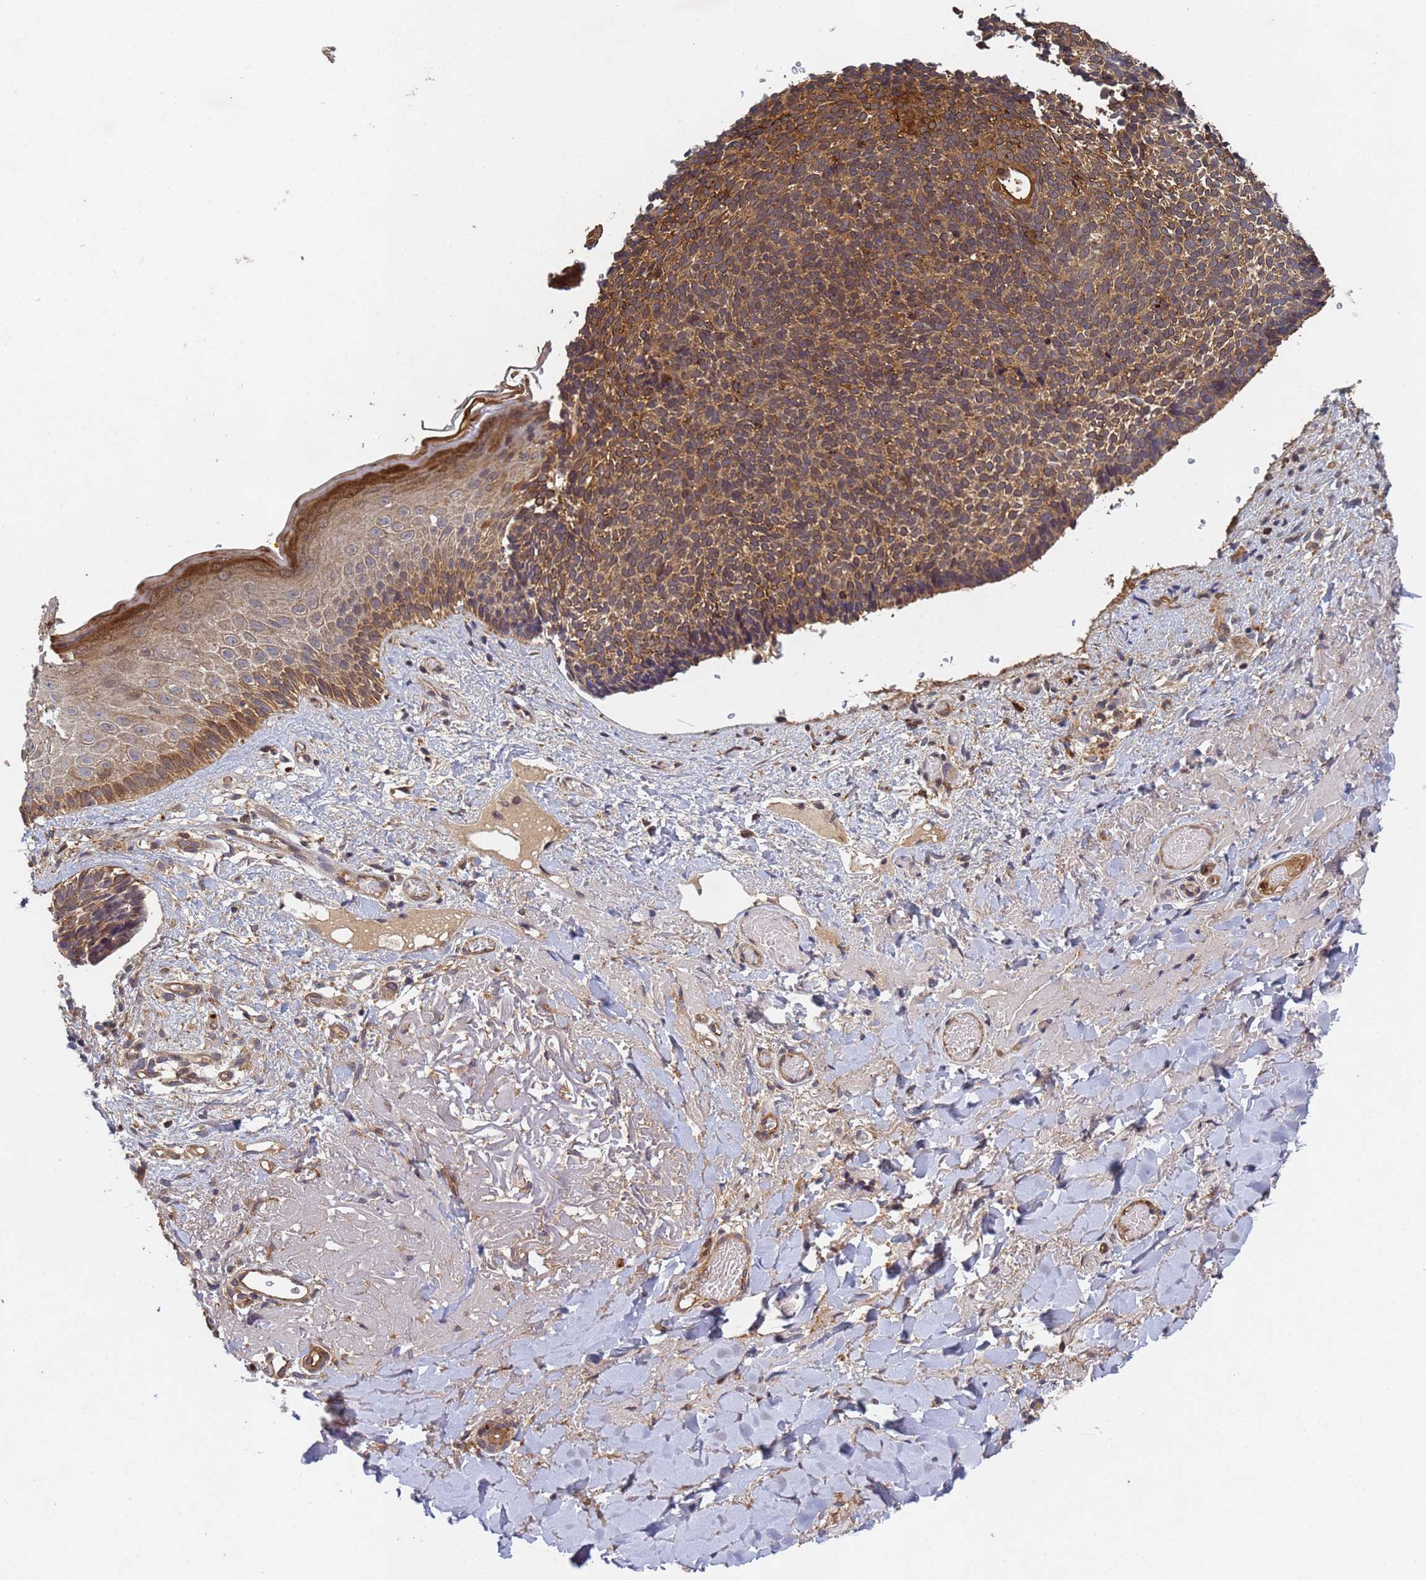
{"staining": {"intensity": "moderate", "quantity": ">75%", "location": "cytoplasmic/membranous"}, "tissue": "skin cancer", "cell_type": "Tumor cells", "image_type": "cancer", "snomed": [{"axis": "morphology", "description": "Basal cell carcinoma"}, {"axis": "topography", "description": "Skin"}], "caption": "Basal cell carcinoma (skin) tissue shows moderate cytoplasmic/membranous expression in about >75% of tumor cells, visualized by immunohistochemistry.", "gene": "C8orf34", "patient": {"sex": "male", "age": 84}}